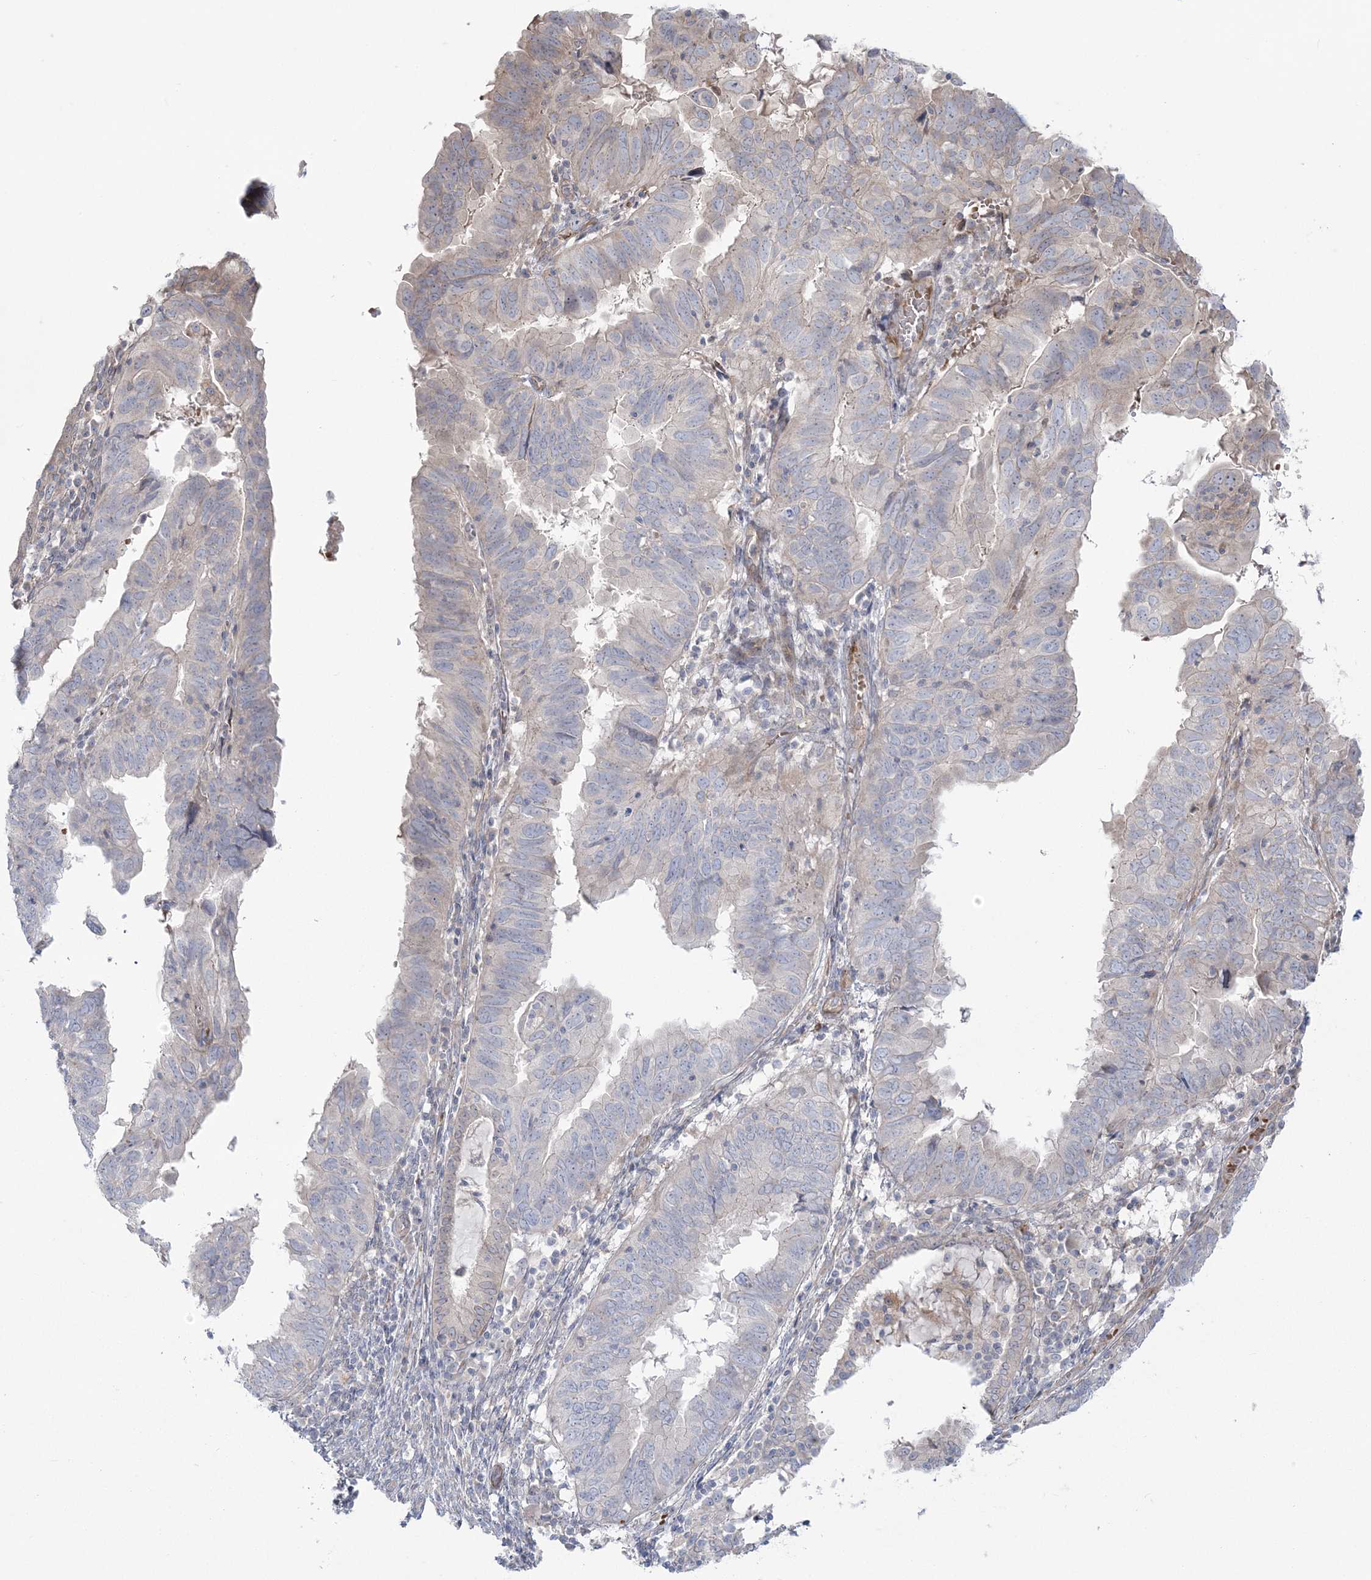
{"staining": {"intensity": "negative", "quantity": "none", "location": "none"}, "tissue": "endometrial cancer", "cell_type": "Tumor cells", "image_type": "cancer", "snomed": [{"axis": "morphology", "description": "Adenocarcinoma, NOS"}, {"axis": "topography", "description": "Uterus"}], "caption": "Tumor cells are negative for protein expression in human endometrial cancer.", "gene": "NUDT9", "patient": {"sex": "female", "age": 77}}